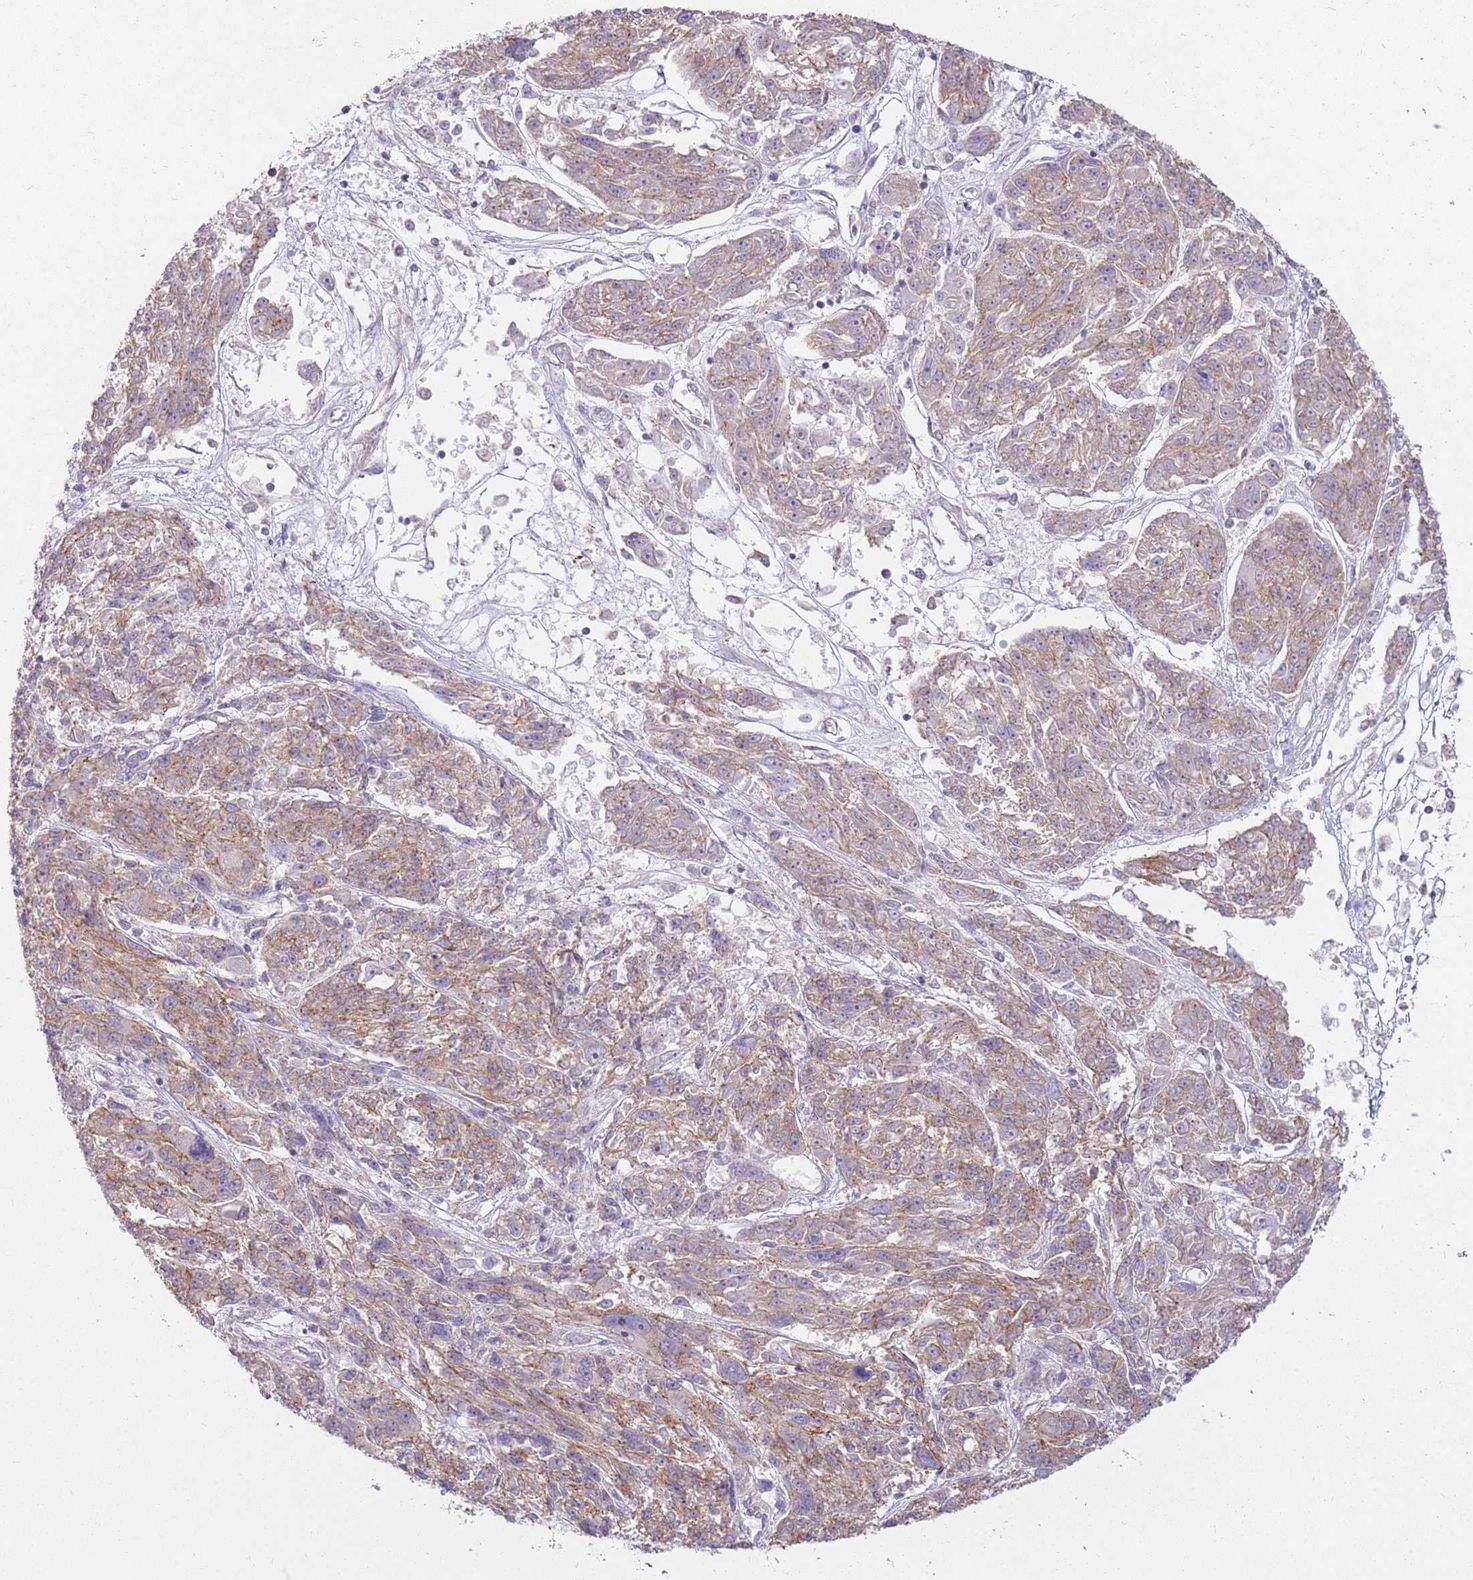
{"staining": {"intensity": "weak", "quantity": ">75%", "location": "cytoplasmic/membranous"}, "tissue": "melanoma", "cell_type": "Tumor cells", "image_type": "cancer", "snomed": [{"axis": "morphology", "description": "Malignant melanoma, NOS"}, {"axis": "topography", "description": "Skin"}], "caption": "Melanoma stained for a protein (brown) exhibits weak cytoplasmic/membranous positive positivity in about >75% of tumor cells.", "gene": "SPATA31D1", "patient": {"sex": "male", "age": 53}}